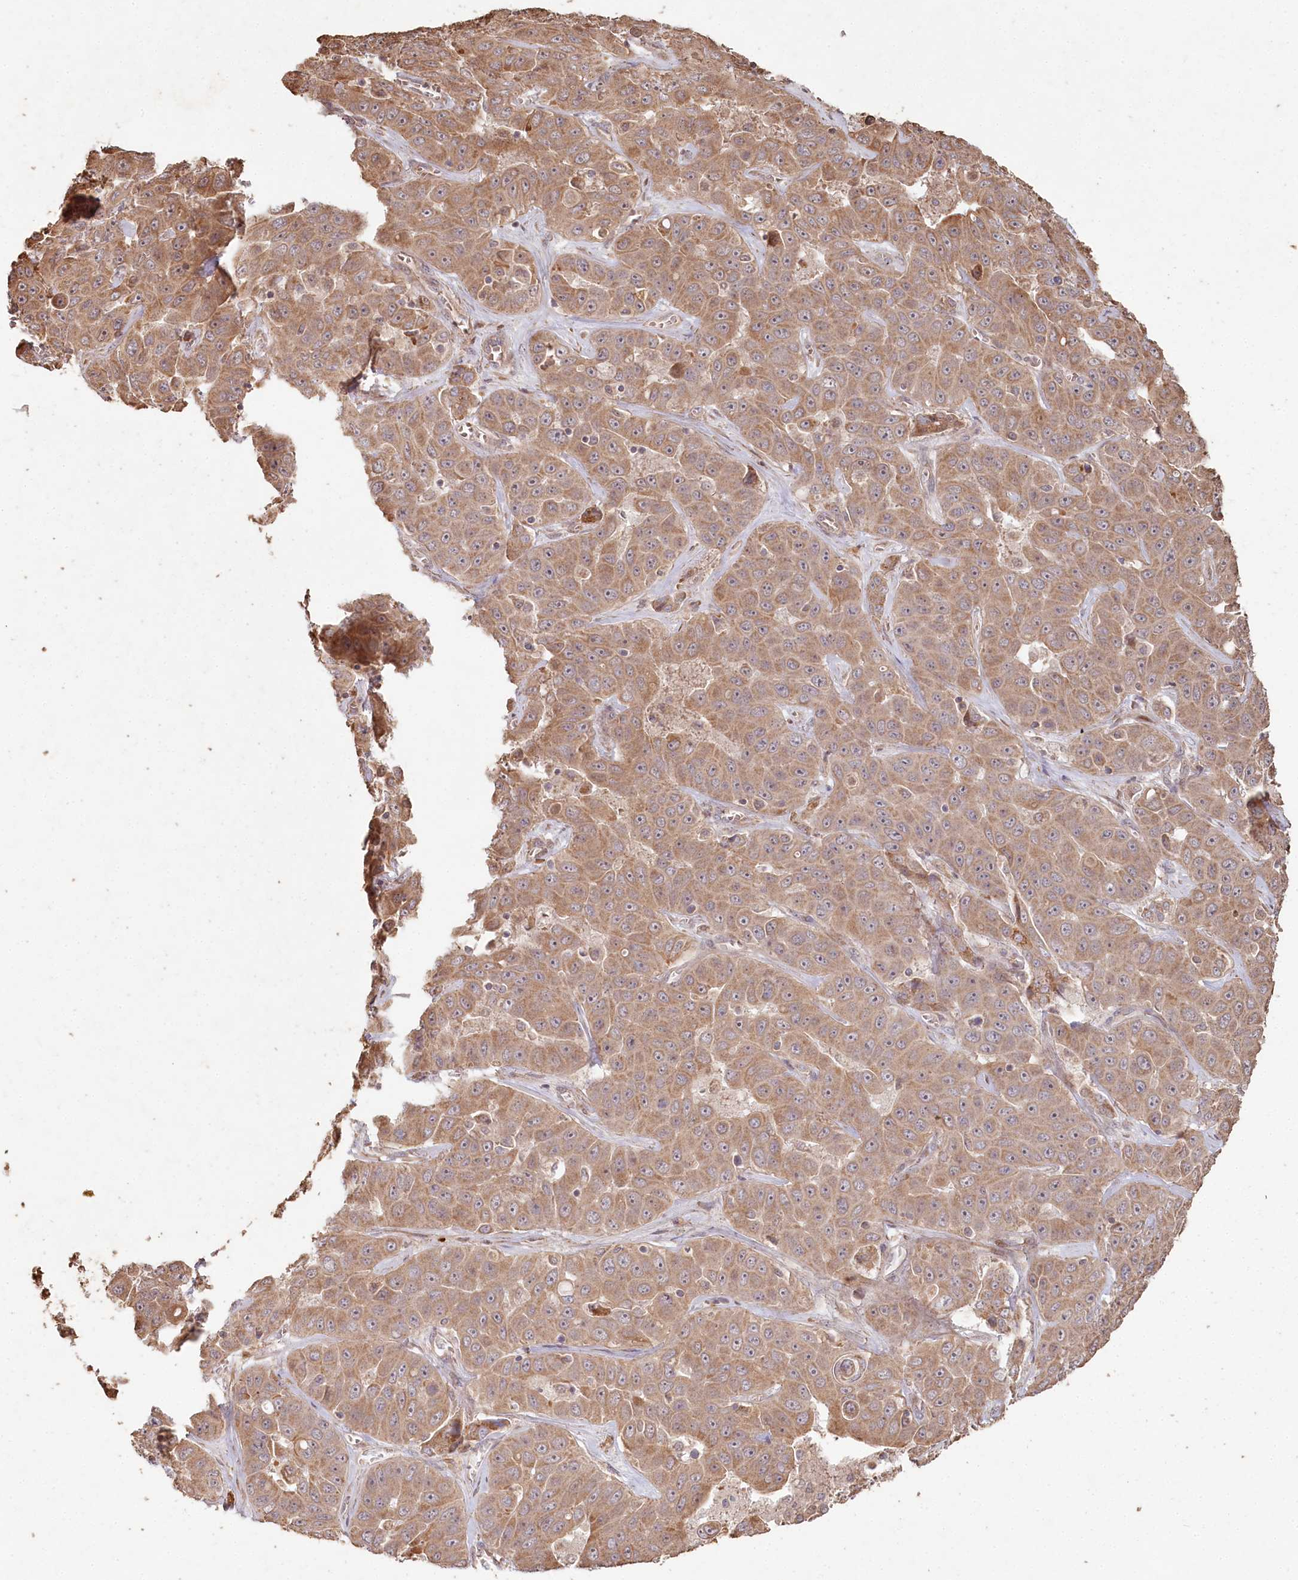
{"staining": {"intensity": "moderate", "quantity": ">75%", "location": "cytoplasmic/membranous"}, "tissue": "liver cancer", "cell_type": "Tumor cells", "image_type": "cancer", "snomed": [{"axis": "morphology", "description": "Cholangiocarcinoma"}, {"axis": "topography", "description": "Liver"}], "caption": "This histopathology image displays immunohistochemistry staining of human liver cholangiocarcinoma, with medium moderate cytoplasmic/membranous positivity in approximately >75% of tumor cells.", "gene": "HAL", "patient": {"sex": "female", "age": 52}}